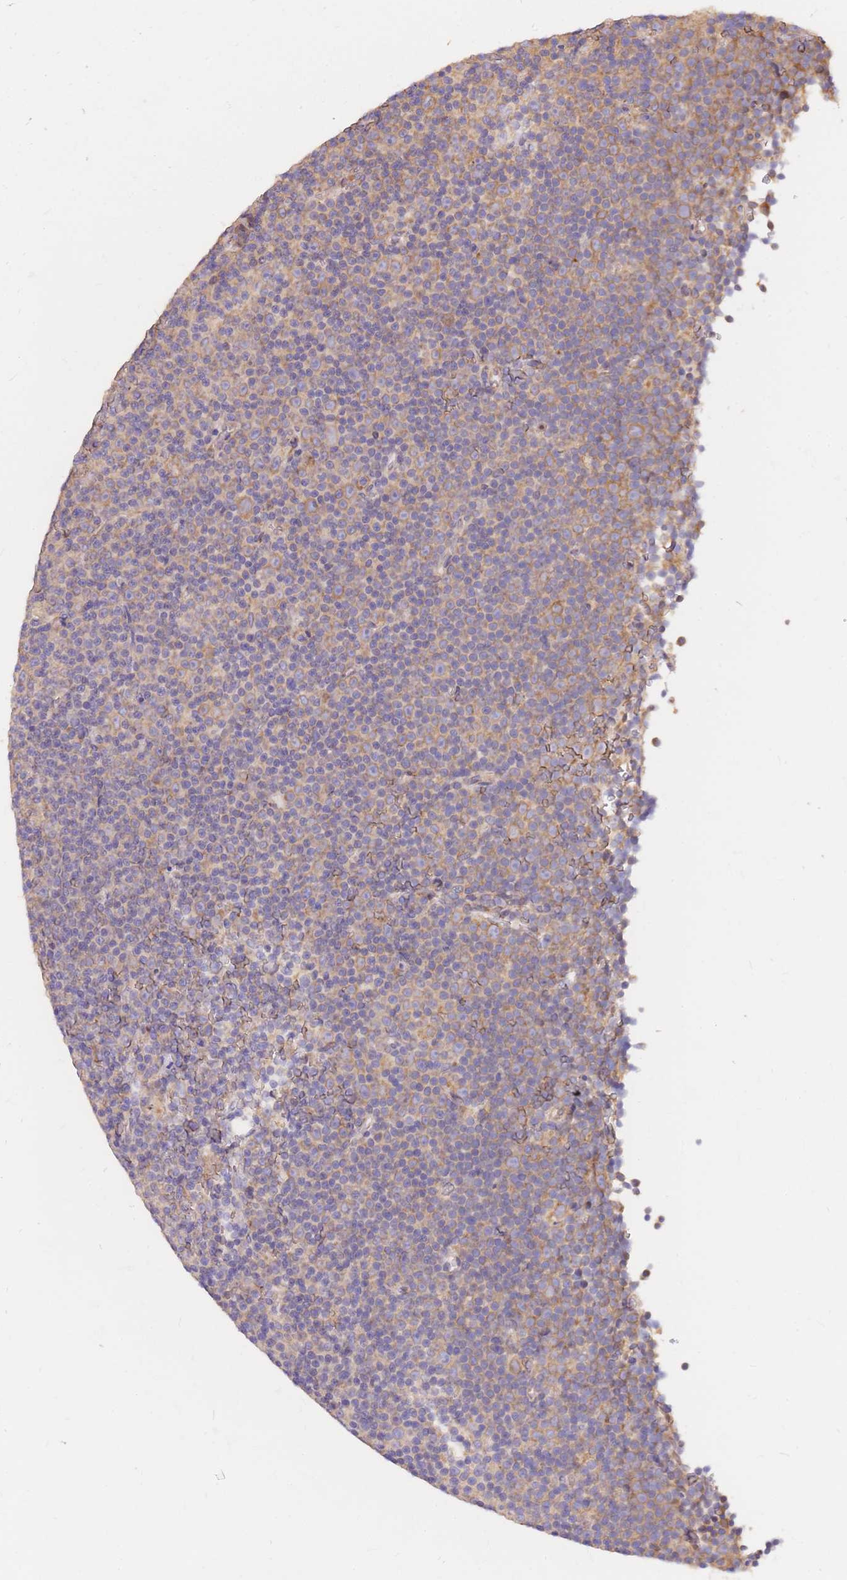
{"staining": {"intensity": "negative", "quantity": "none", "location": "none"}, "tissue": "lymphoma", "cell_type": "Tumor cells", "image_type": "cancer", "snomed": [{"axis": "morphology", "description": "Malignant lymphoma, non-Hodgkin's type, Low grade"}, {"axis": "topography", "description": "Lymph node"}], "caption": "The photomicrograph demonstrates no staining of tumor cells in low-grade malignant lymphoma, non-Hodgkin's type.", "gene": "GBP7", "patient": {"sex": "female", "age": 67}}